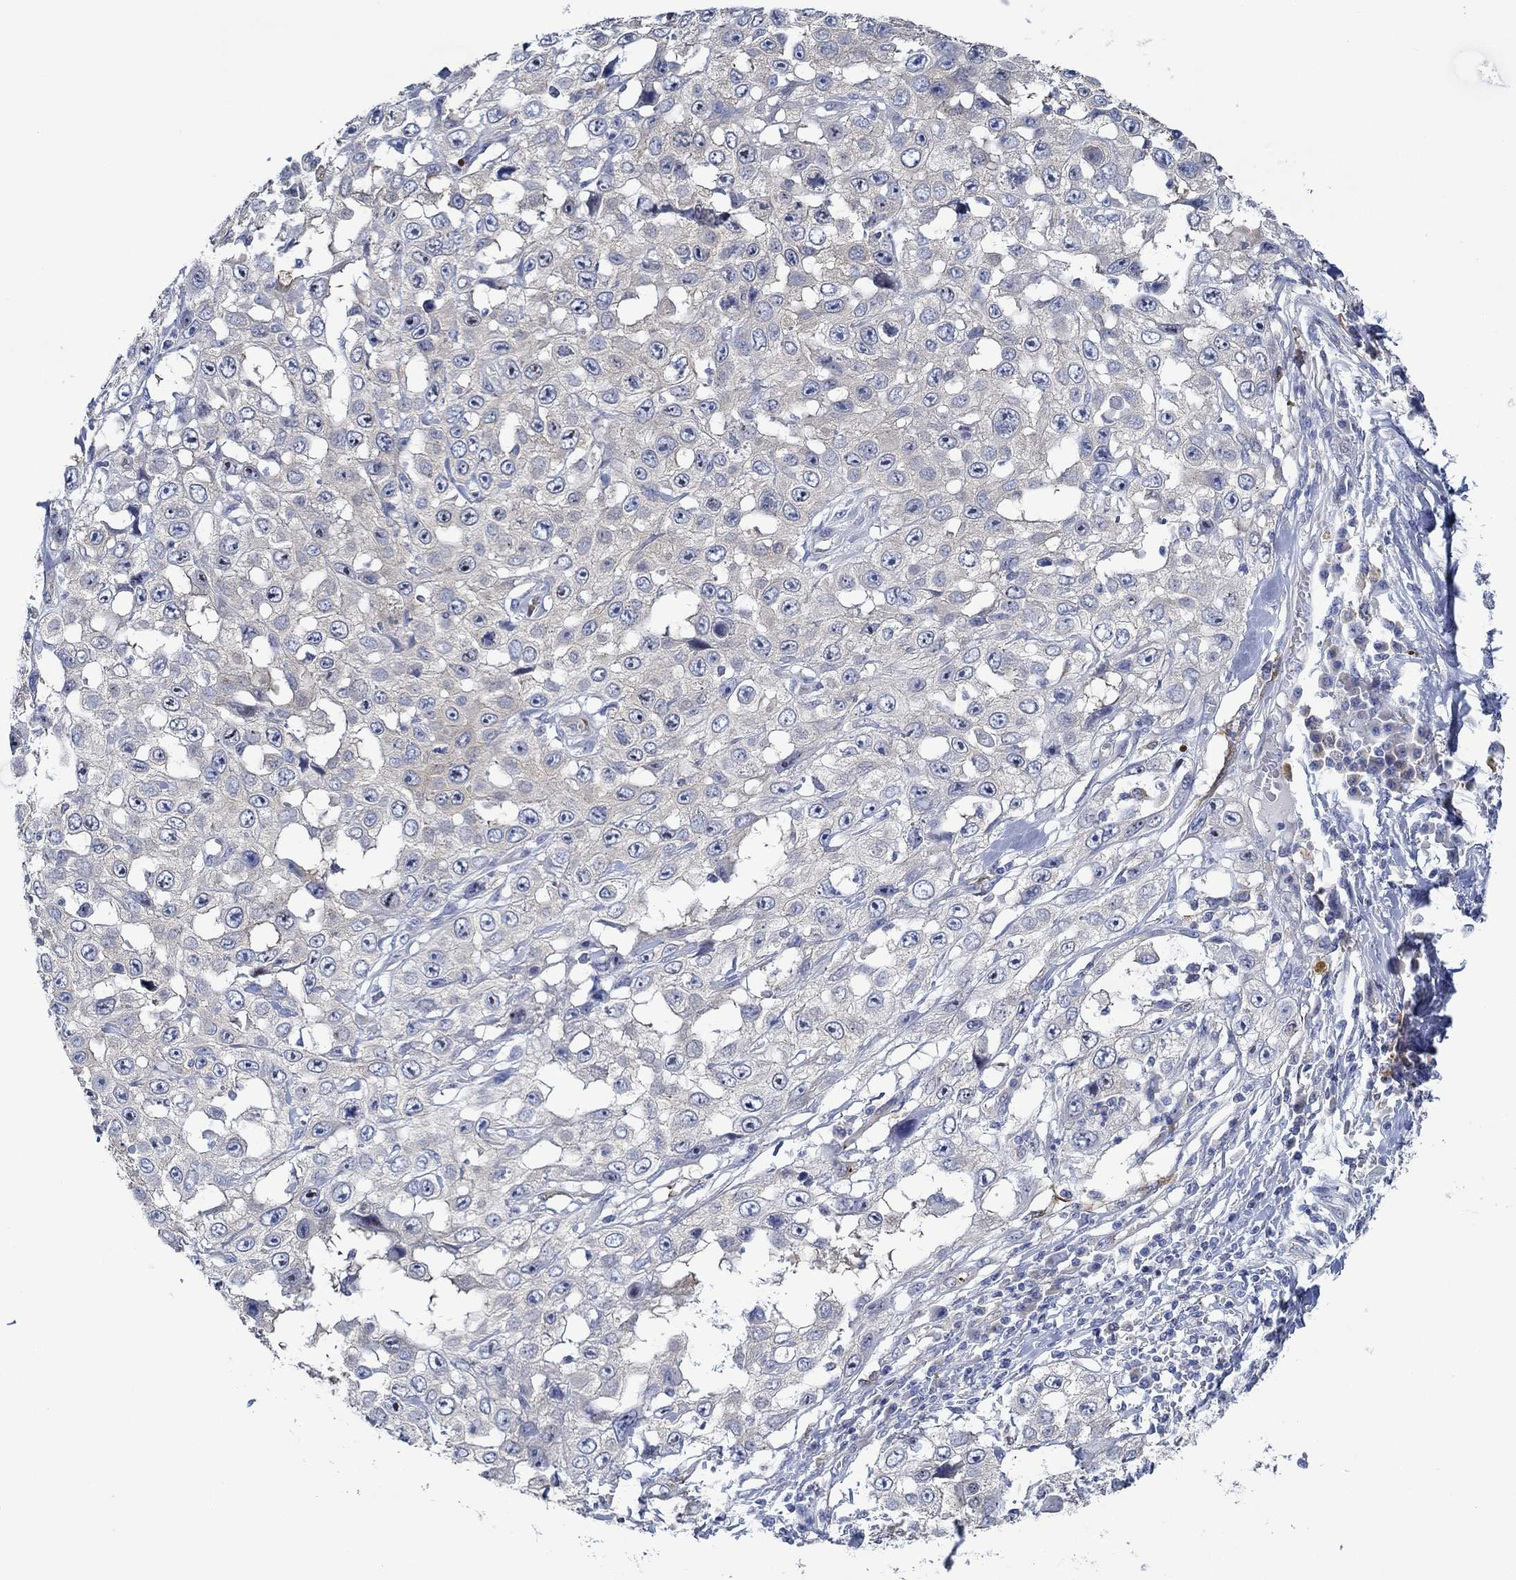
{"staining": {"intensity": "negative", "quantity": "none", "location": "none"}, "tissue": "skin cancer", "cell_type": "Tumor cells", "image_type": "cancer", "snomed": [{"axis": "morphology", "description": "Squamous cell carcinoma, NOS"}, {"axis": "topography", "description": "Skin"}], "caption": "Squamous cell carcinoma (skin) was stained to show a protein in brown. There is no significant expression in tumor cells.", "gene": "SLC27A3", "patient": {"sex": "male", "age": 82}}